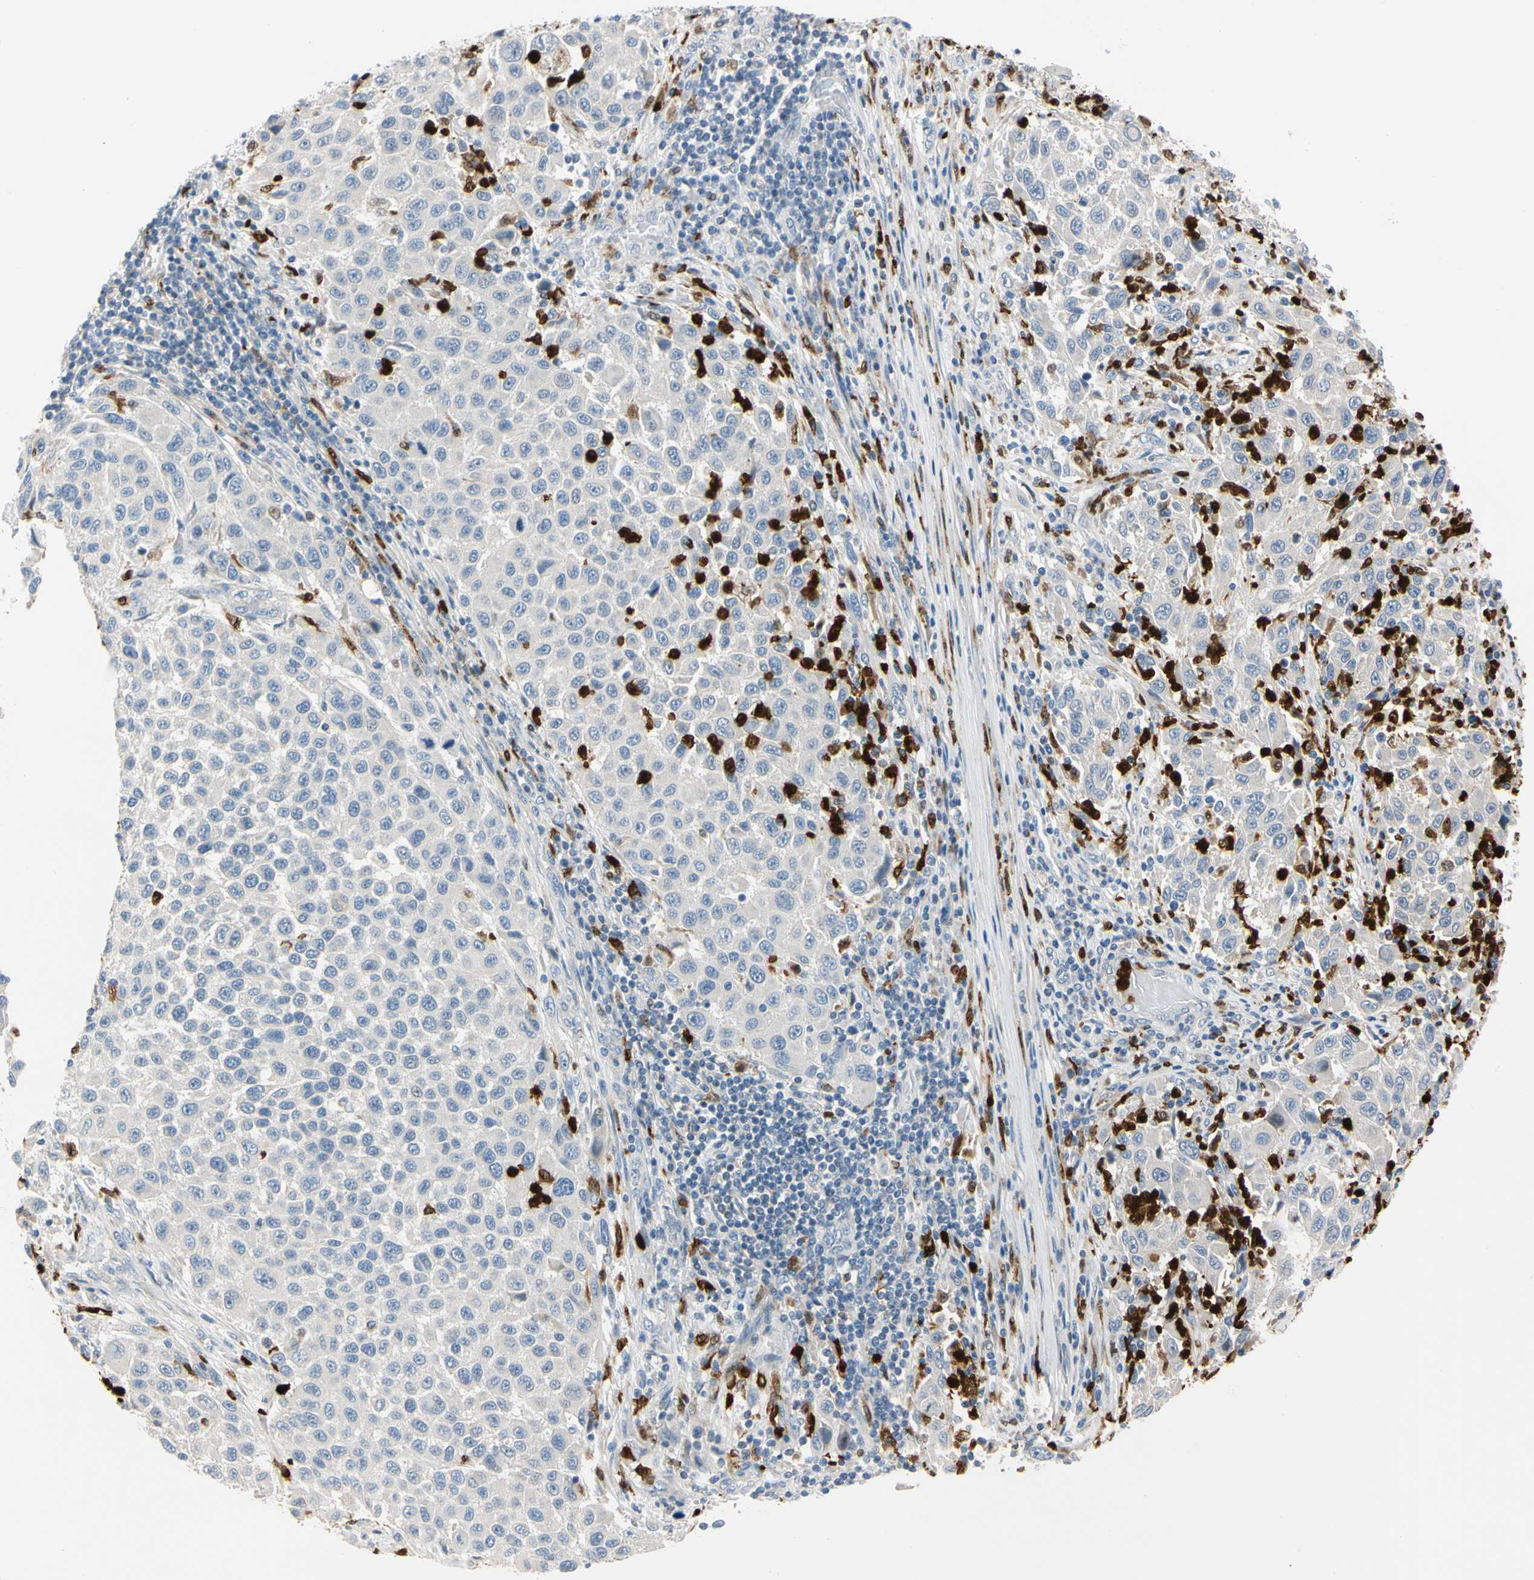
{"staining": {"intensity": "negative", "quantity": "none", "location": "none"}, "tissue": "melanoma", "cell_type": "Tumor cells", "image_type": "cancer", "snomed": [{"axis": "morphology", "description": "Malignant melanoma, Metastatic site"}, {"axis": "topography", "description": "Lymph node"}], "caption": "Tumor cells are negative for brown protein staining in melanoma.", "gene": "TRAF5", "patient": {"sex": "male", "age": 61}}